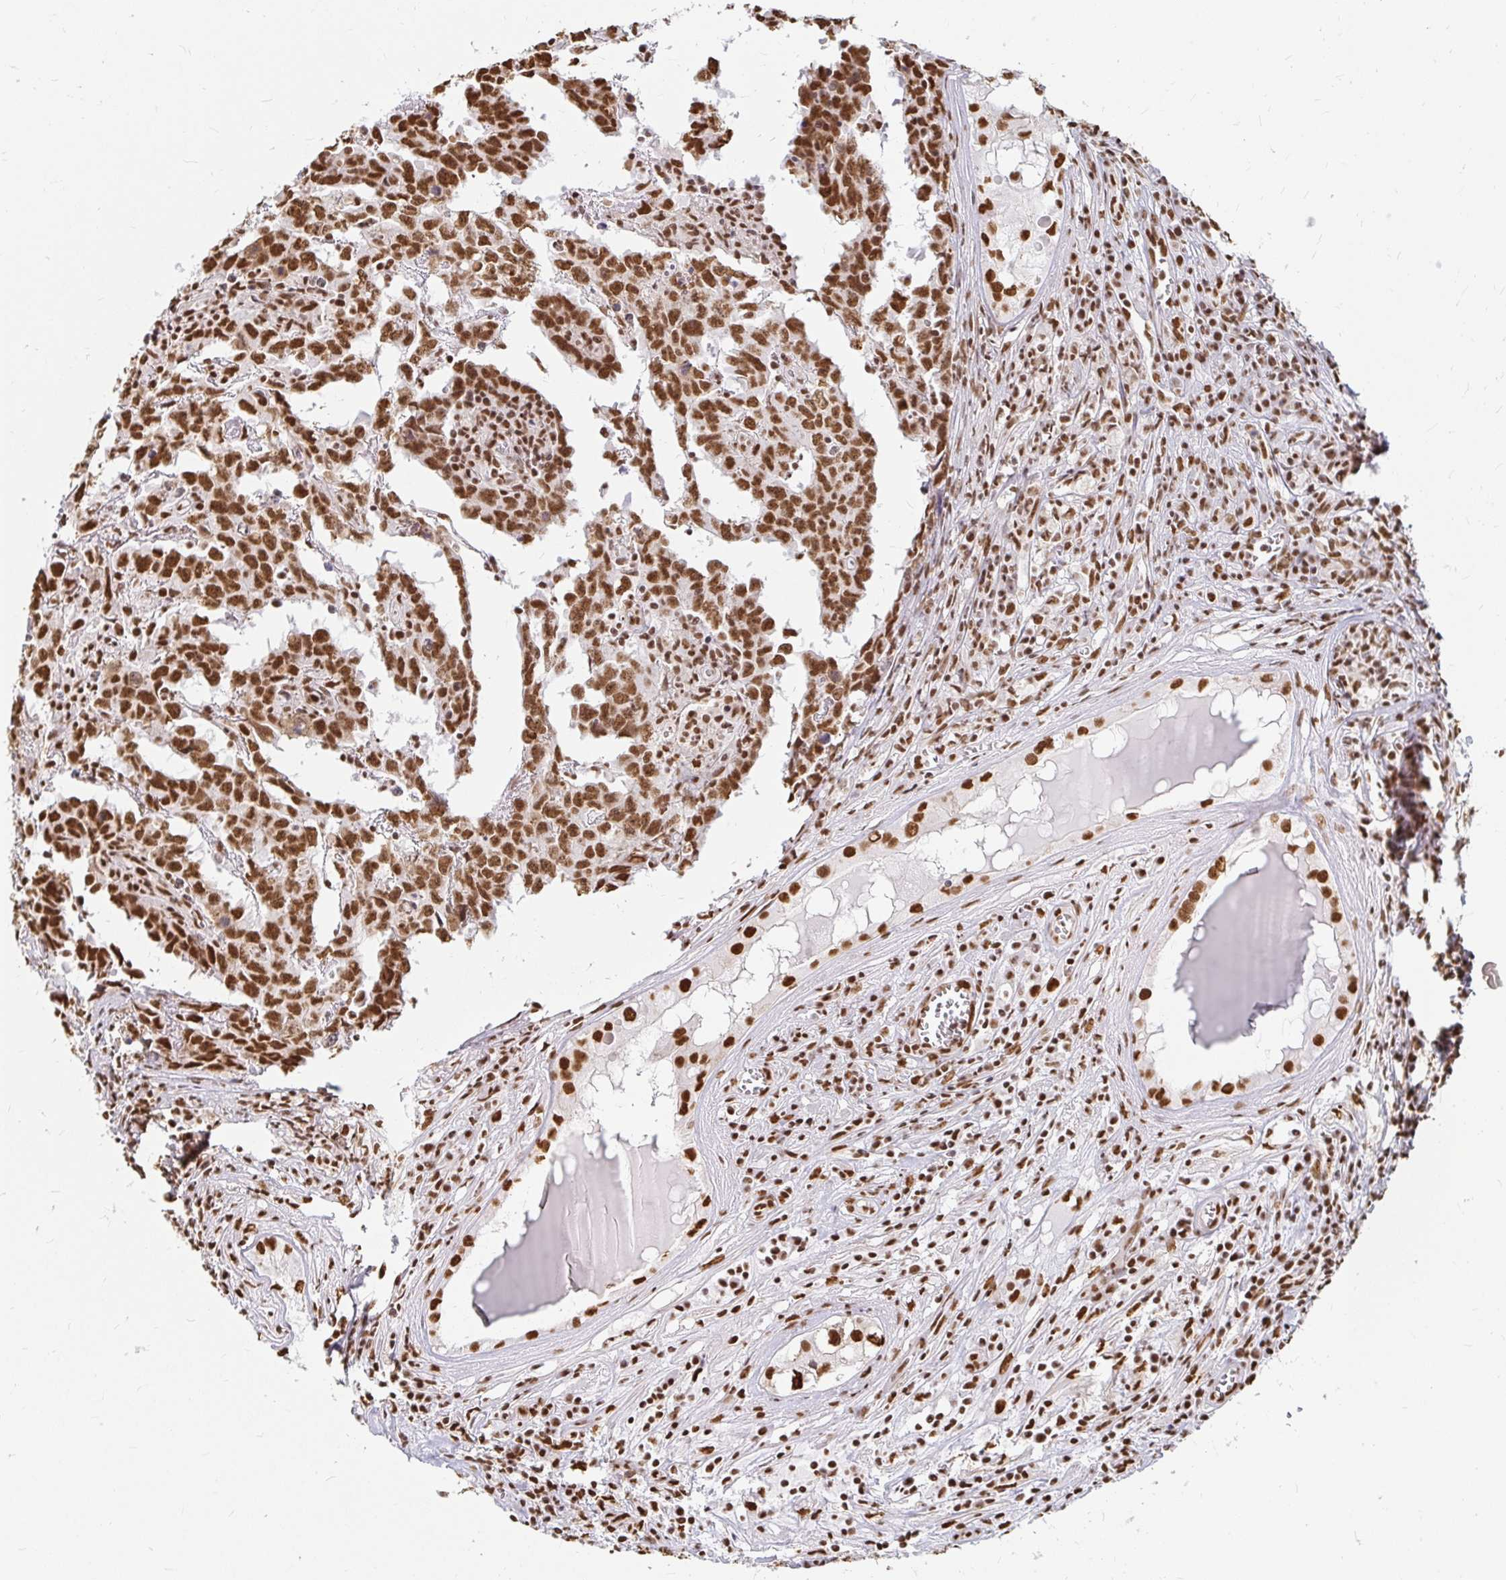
{"staining": {"intensity": "strong", "quantity": ">75%", "location": "nuclear"}, "tissue": "testis cancer", "cell_type": "Tumor cells", "image_type": "cancer", "snomed": [{"axis": "morphology", "description": "Carcinoma, Embryonal, NOS"}, {"axis": "topography", "description": "Testis"}], "caption": "Testis cancer was stained to show a protein in brown. There is high levels of strong nuclear expression in approximately >75% of tumor cells. (DAB IHC, brown staining for protein, blue staining for nuclei).", "gene": "HNRNPU", "patient": {"sex": "male", "age": 22}}